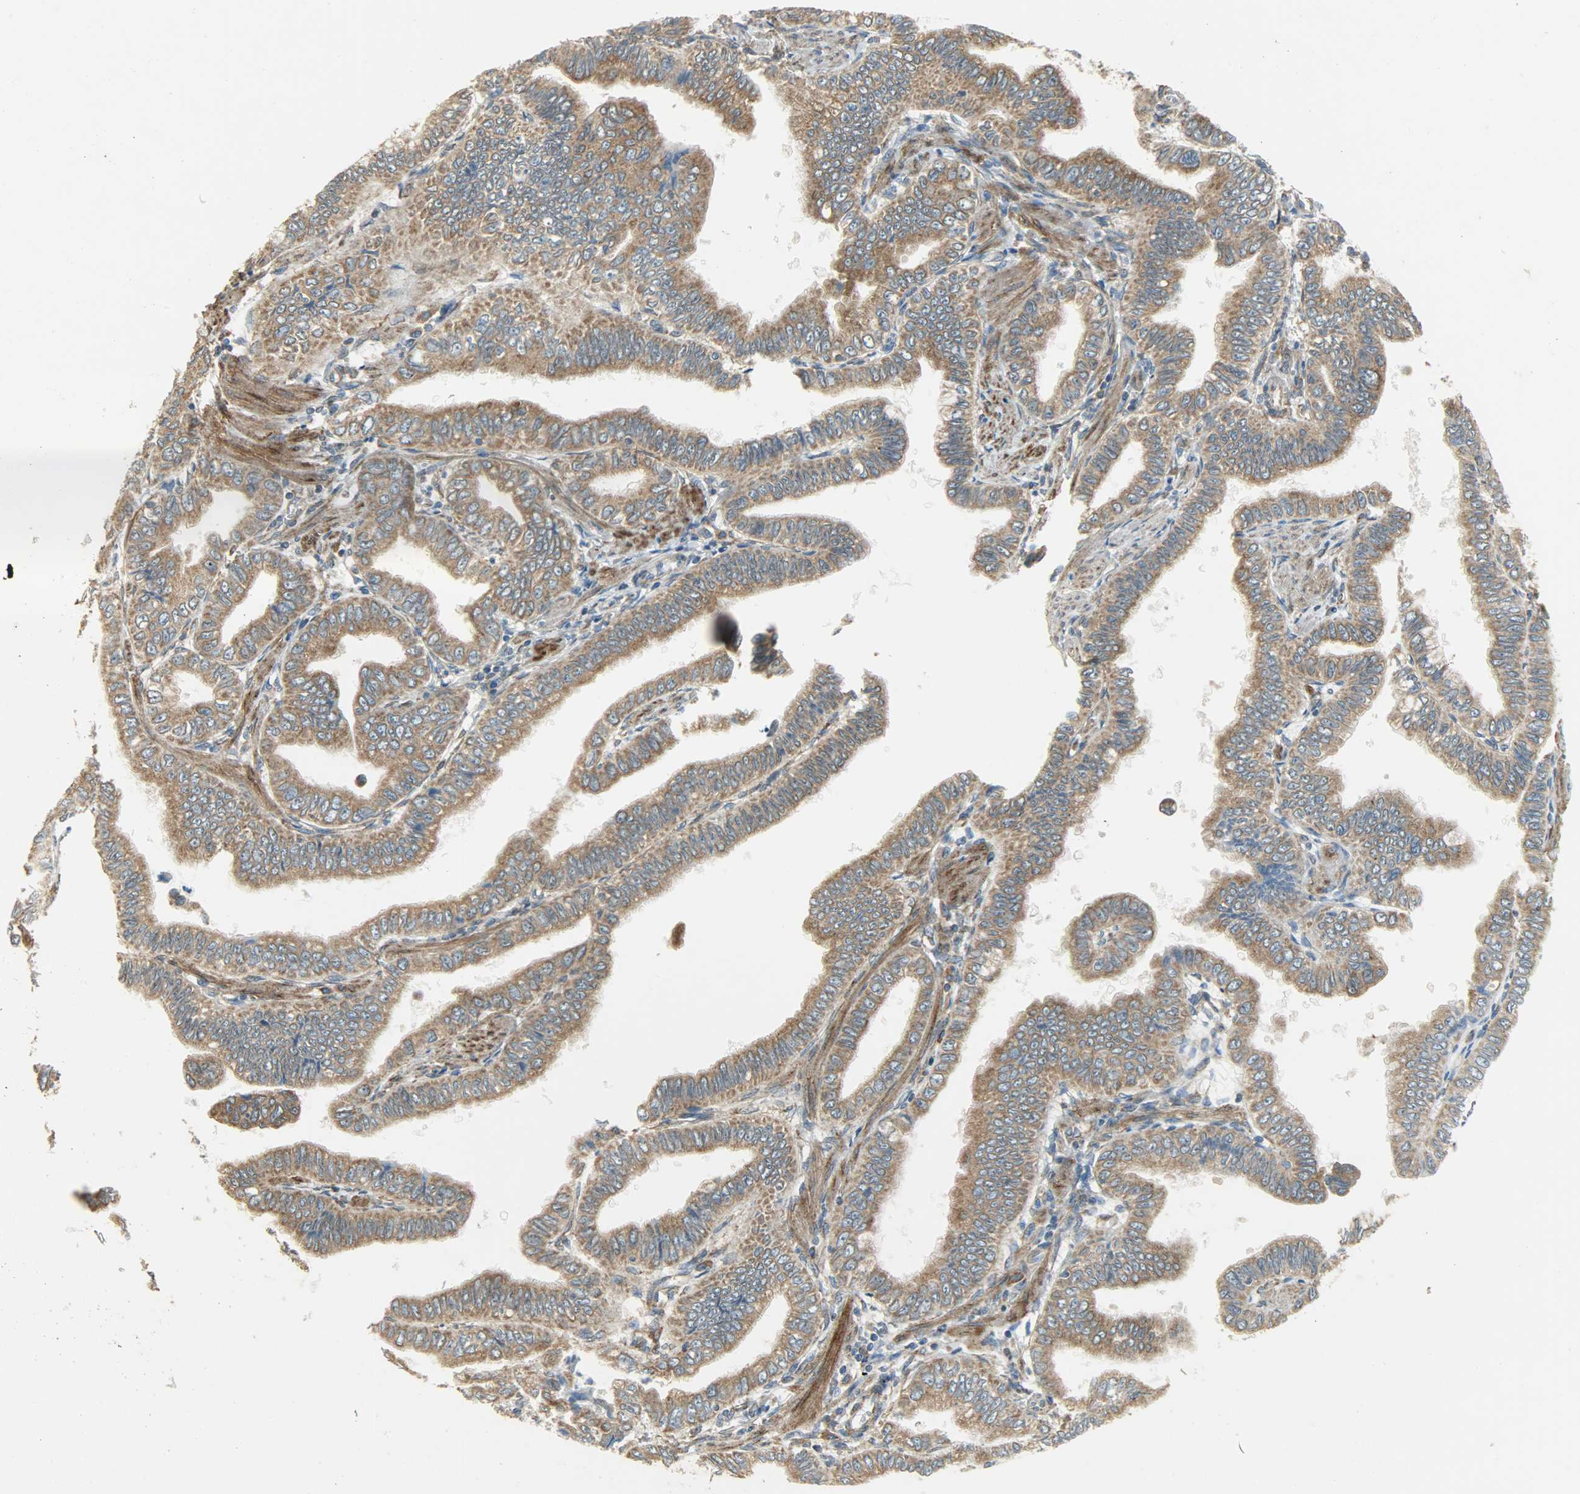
{"staining": {"intensity": "strong", "quantity": ">75%", "location": "cytoplasmic/membranous"}, "tissue": "pancreatic cancer", "cell_type": "Tumor cells", "image_type": "cancer", "snomed": [{"axis": "morphology", "description": "Normal tissue, NOS"}, {"axis": "topography", "description": "Lymph node"}], "caption": "Pancreatic cancer stained for a protein displays strong cytoplasmic/membranous positivity in tumor cells.", "gene": "C1orf198", "patient": {"sex": "male", "age": 50}}